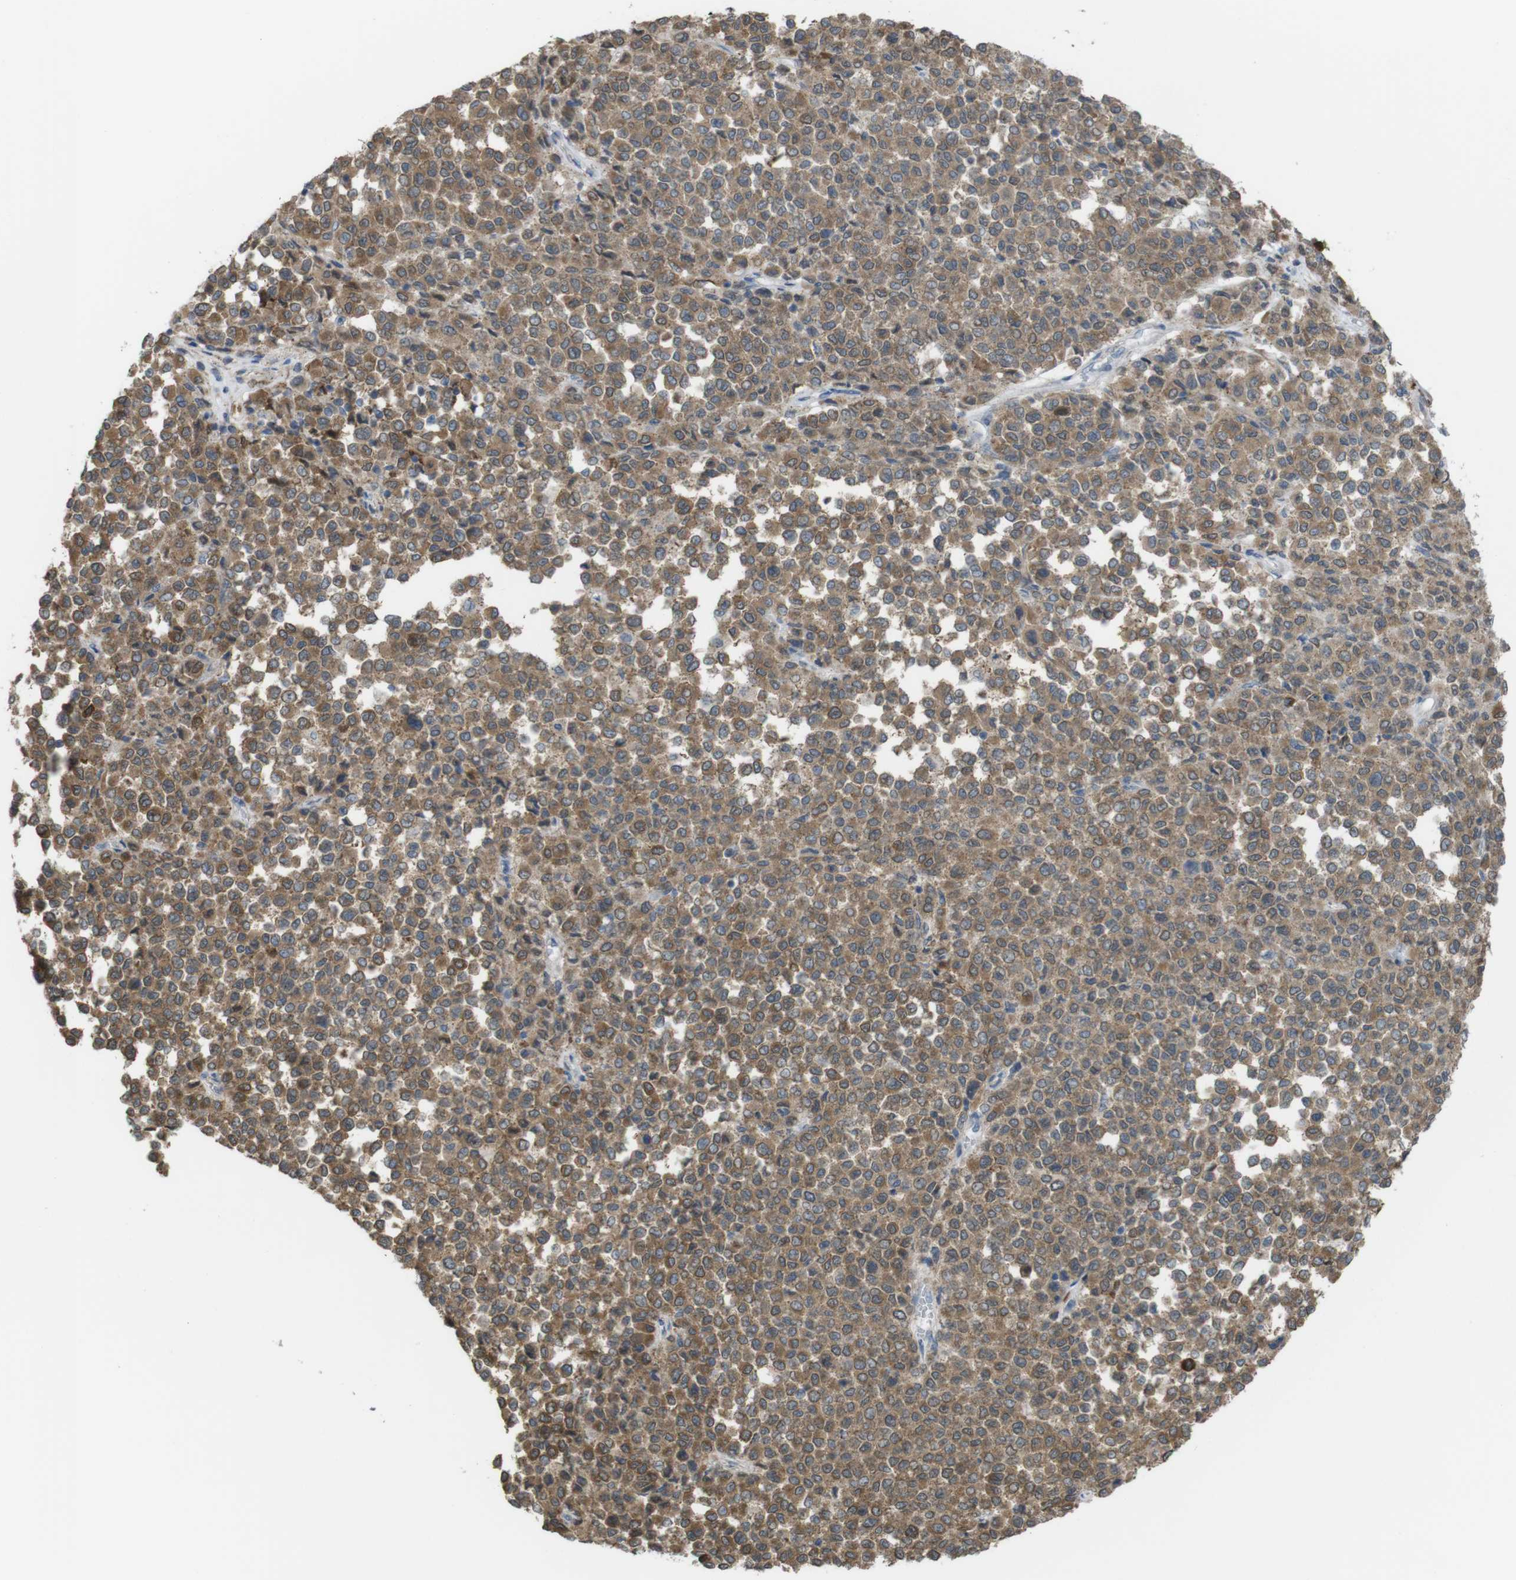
{"staining": {"intensity": "moderate", "quantity": ">75%", "location": "cytoplasmic/membranous"}, "tissue": "melanoma", "cell_type": "Tumor cells", "image_type": "cancer", "snomed": [{"axis": "morphology", "description": "Malignant melanoma, Metastatic site"}, {"axis": "topography", "description": "Pancreas"}], "caption": "Immunohistochemical staining of melanoma exhibits medium levels of moderate cytoplasmic/membranous positivity in approximately >75% of tumor cells.", "gene": "PRKCD", "patient": {"sex": "female", "age": 30}}